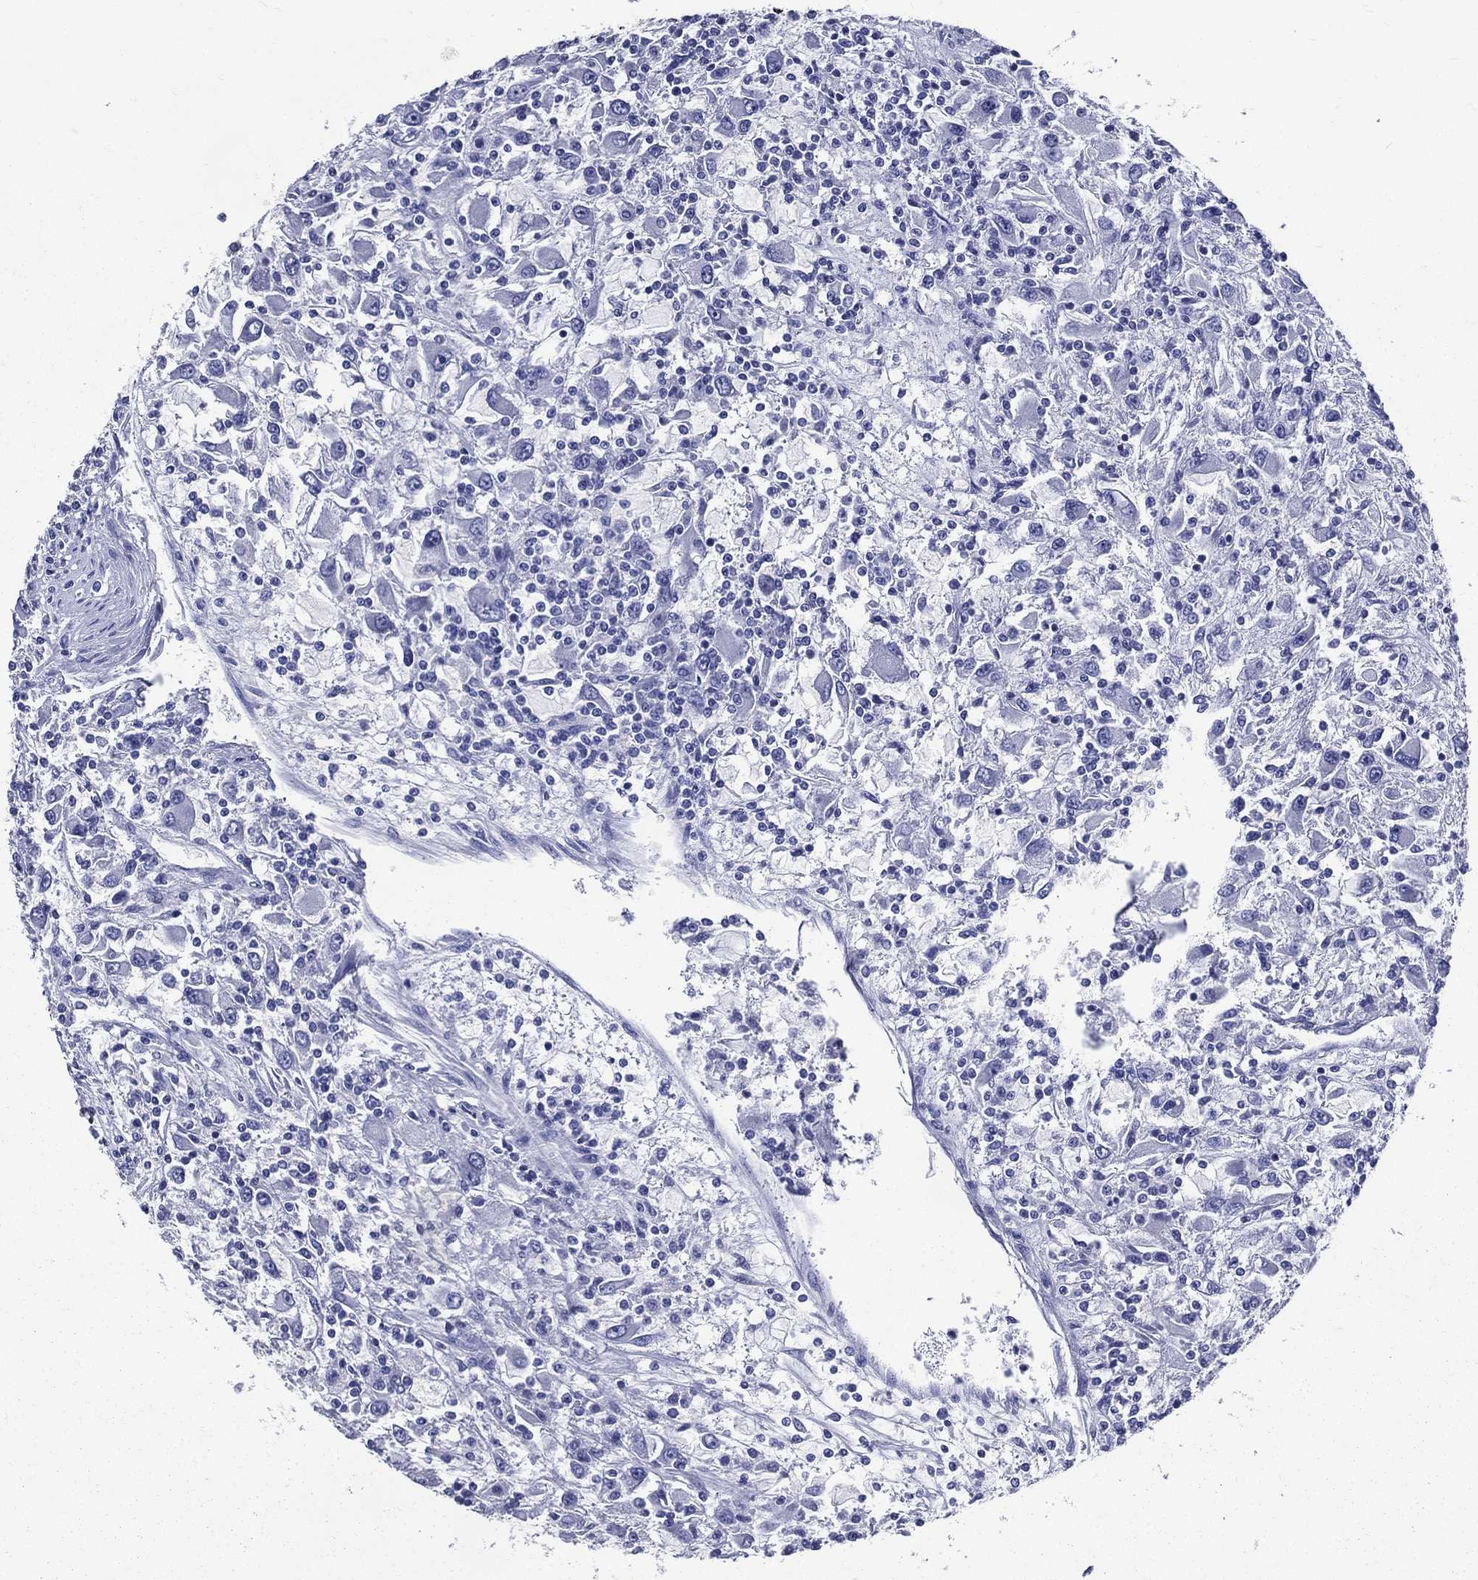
{"staining": {"intensity": "negative", "quantity": "none", "location": "none"}, "tissue": "renal cancer", "cell_type": "Tumor cells", "image_type": "cancer", "snomed": [{"axis": "morphology", "description": "Adenocarcinoma, NOS"}, {"axis": "topography", "description": "Kidney"}], "caption": "Immunohistochemistry of renal cancer (adenocarcinoma) displays no positivity in tumor cells. (DAB IHC visualized using brightfield microscopy, high magnification).", "gene": "ACE2", "patient": {"sex": "female", "age": 67}}